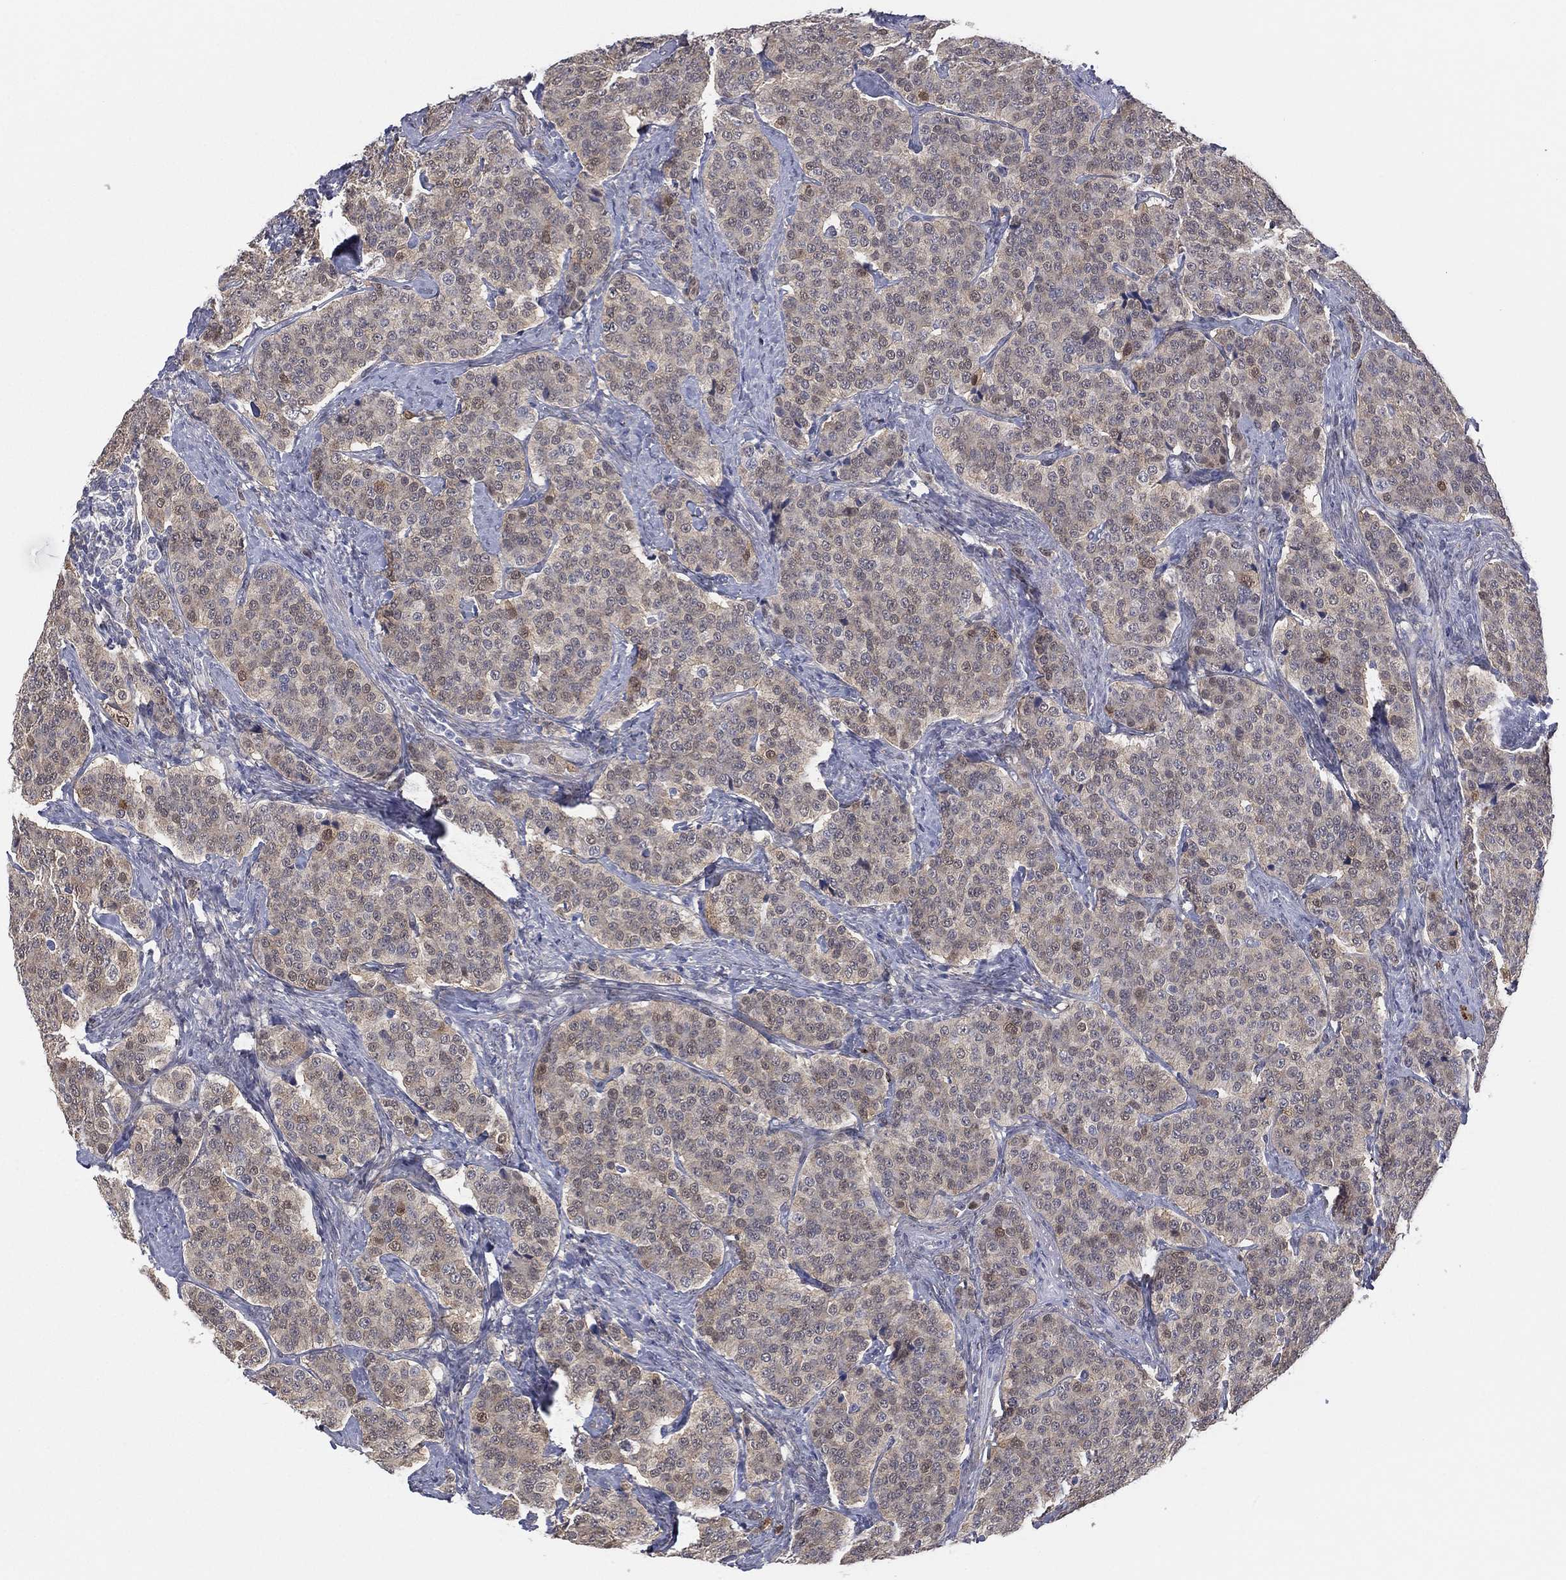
{"staining": {"intensity": "moderate", "quantity": "<25%", "location": "nuclear"}, "tissue": "carcinoid", "cell_type": "Tumor cells", "image_type": "cancer", "snomed": [{"axis": "morphology", "description": "Carcinoid, malignant, NOS"}, {"axis": "topography", "description": "Small intestine"}], "caption": "Malignant carcinoid stained with IHC reveals moderate nuclear expression in approximately <25% of tumor cells.", "gene": "DDAH1", "patient": {"sex": "female", "age": 58}}